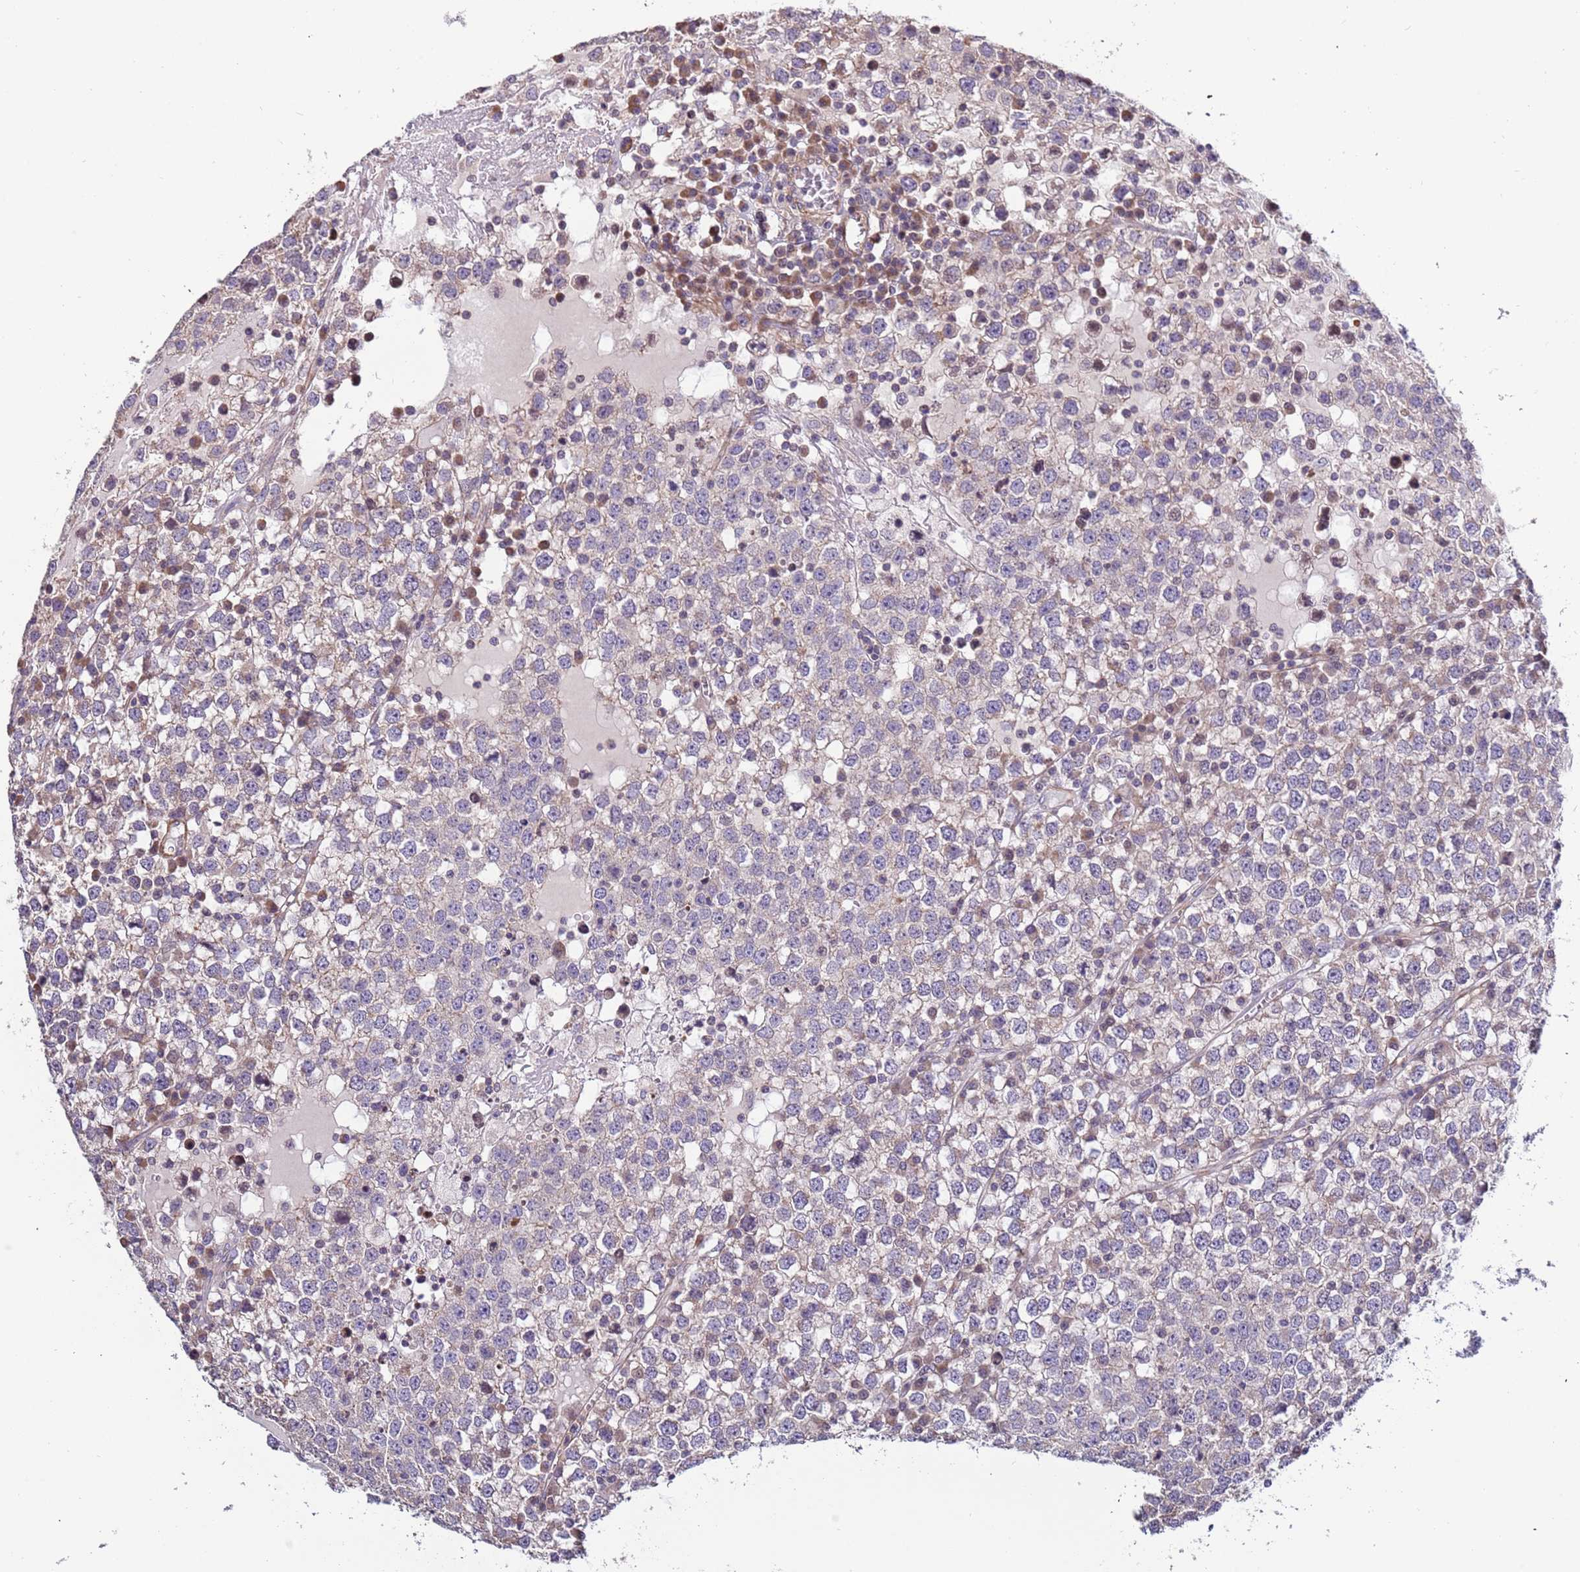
{"staining": {"intensity": "negative", "quantity": "none", "location": "none"}, "tissue": "testis cancer", "cell_type": "Tumor cells", "image_type": "cancer", "snomed": [{"axis": "morphology", "description": "Seminoma, NOS"}, {"axis": "topography", "description": "Testis"}], "caption": "Immunohistochemical staining of testis cancer (seminoma) shows no significant staining in tumor cells. The staining is performed using DAB (3,3'-diaminobenzidine) brown chromogen with nuclei counter-stained in using hematoxylin.", "gene": "LAMB4", "patient": {"sex": "male", "age": 65}}